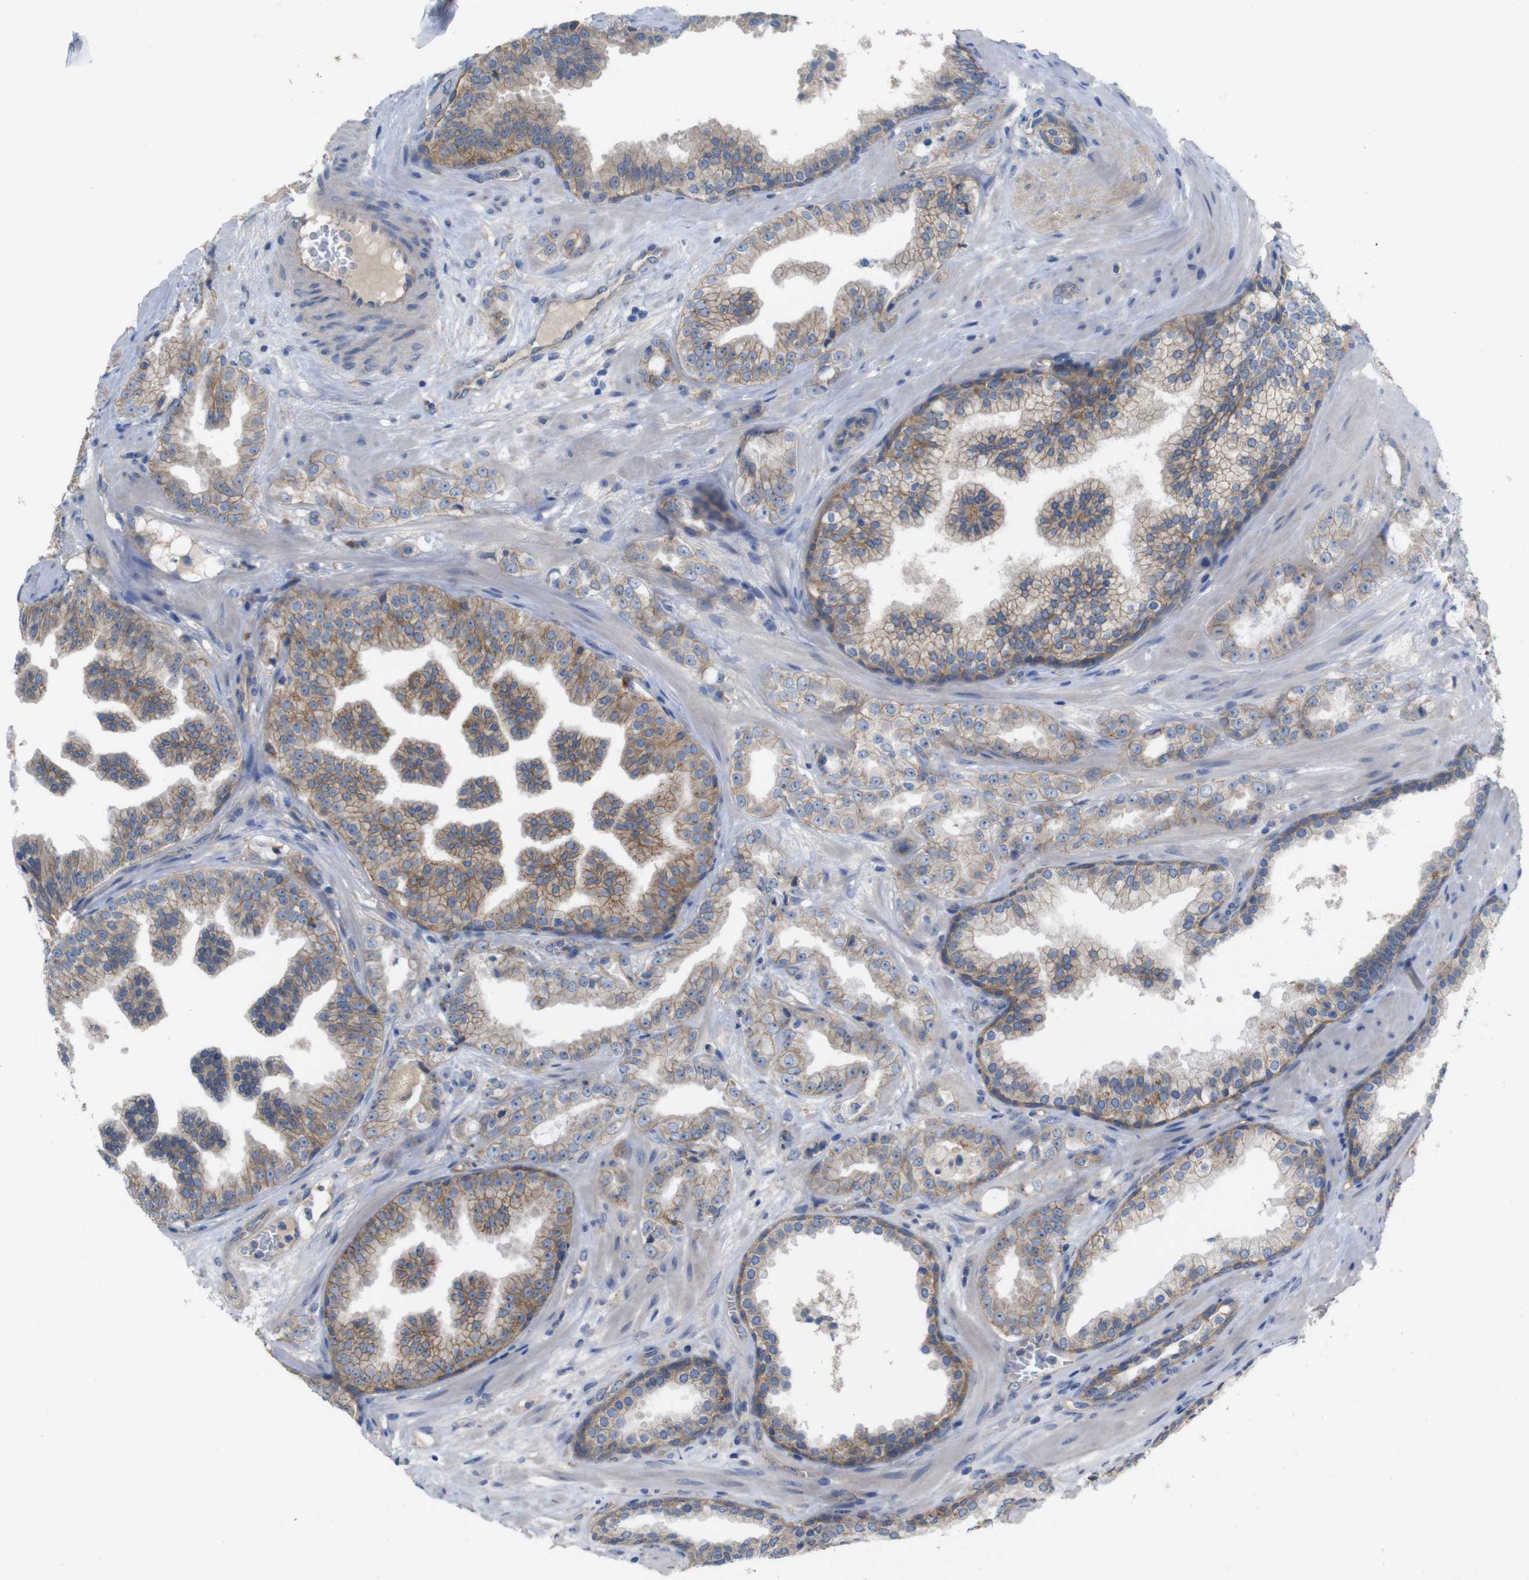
{"staining": {"intensity": "weak", "quantity": ">75%", "location": "cytoplasmic/membranous"}, "tissue": "prostate cancer", "cell_type": "Tumor cells", "image_type": "cancer", "snomed": [{"axis": "morphology", "description": "Adenocarcinoma, High grade"}, {"axis": "topography", "description": "Prostate"}], "caption": "High-magnification brightfield microscopy of high-grade adenocarcinoma (prostate) stained with DAB (brown) and counterstained with hematoxylin (blue). tumor cells exhibit weak cytoplasmic/membranous staining is seen in about>75% of cells. (DAB = brown stain, brightfield microscopy at high magnification).", "gene": "KIDINS220", "patient": {"sex": "male", "age": 65}}